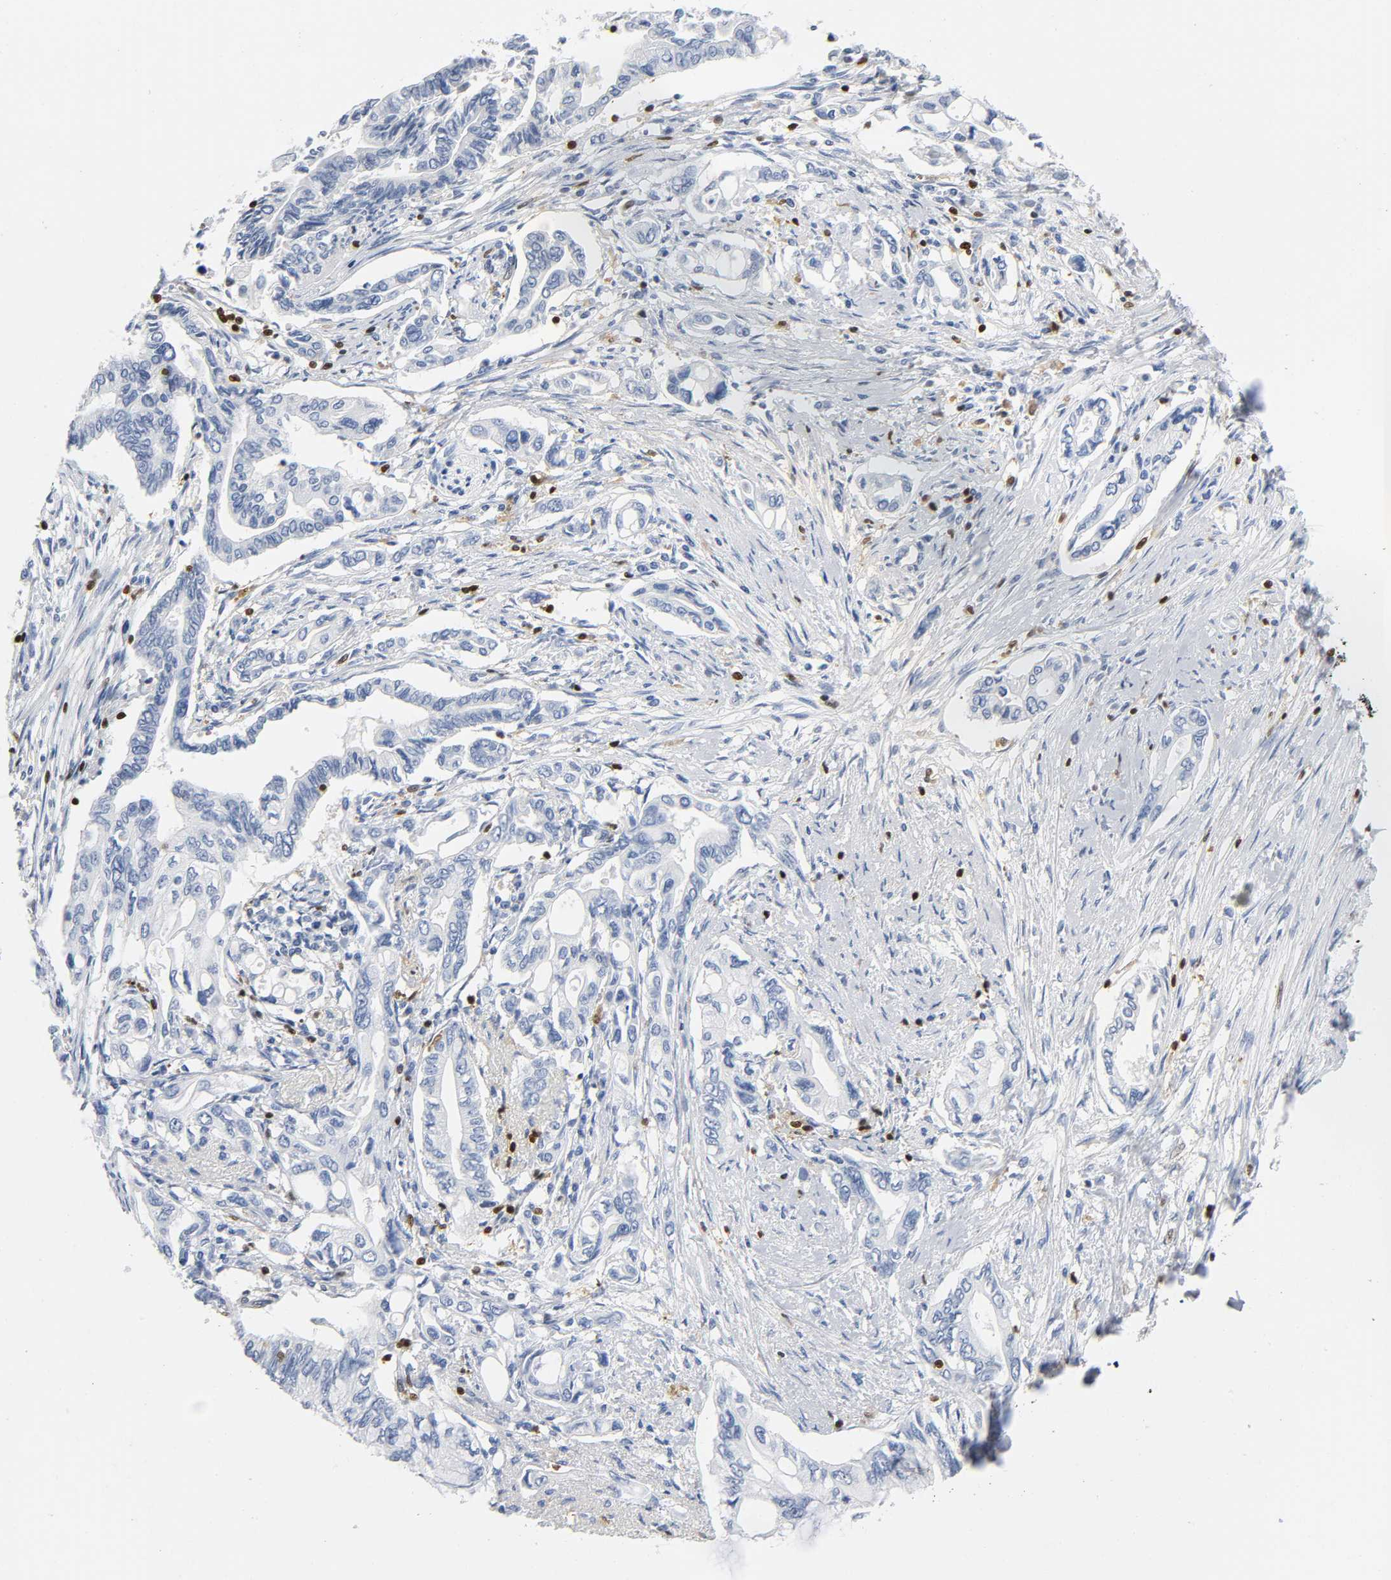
{"staining": {"intensity": "negative", "quantity": "none", "location": "none"}, "tissue": "pancreatic cancer", "cell_type": "Tumor cells", "image_type": "cancer", "snomed": [{"axis": "morphology", "description": "Adenocarcinoma, NOS"}, {"axis": "morphology", "description": "Adenocarcinoma, metastatic, NOS"}, {"axis": "topography", "description": "Lymph node"}, {"axis": "topography", "description": "Pancreas"}, {"axis": "topography", "description": "Duodenum"}], "caption": "Immunohistochemistry image of metastatic adenocarcinoma (pancreatic) stained for a protein (brown), which exhibits no expression in tumor cells.", "gene": "DOK2", "patient": {"sex": "female", "age": 64}}